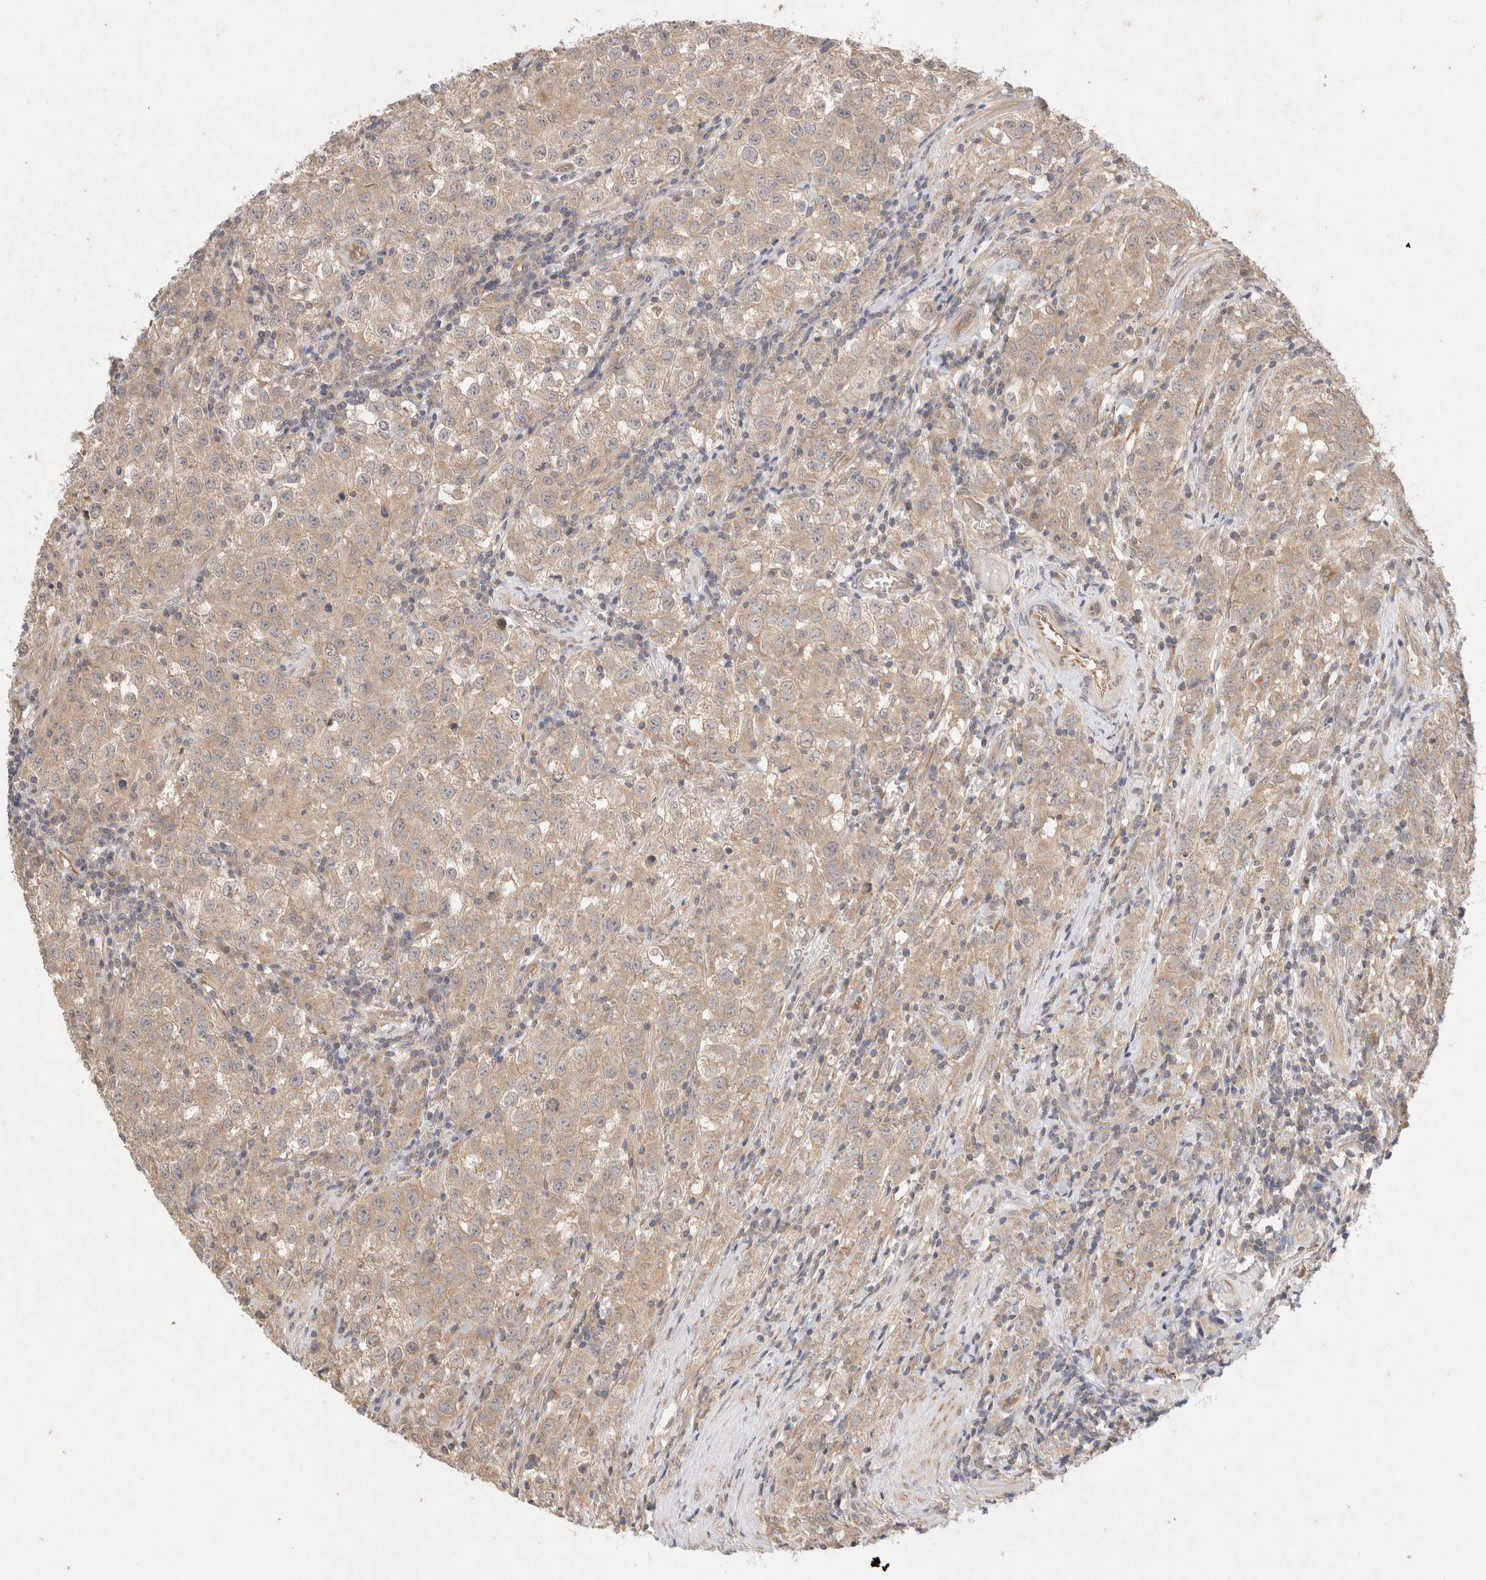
{"staining": {"intensity": "weak", "quantity": ">75%", "location": "cytoplasmic/membranous"}, "tissue": "testis cancer", "cell_type": "Tumor cells", "image_type": "cancer", "snomed": [{"axis": "morphology", "description": "Seminoma, NOS"}, {"axis": "morphology", "description": "Carcinoma, Embryonal, NOS"}, {"axis": "topography", "description": "Testis"}], "caption": "An image of testis cancer stained for a protein displays weak cytoplasmic/membranous brown staining in tumor cells.", "gene": "KLHL20", "patient": {"sex": "male", "age": 43}}